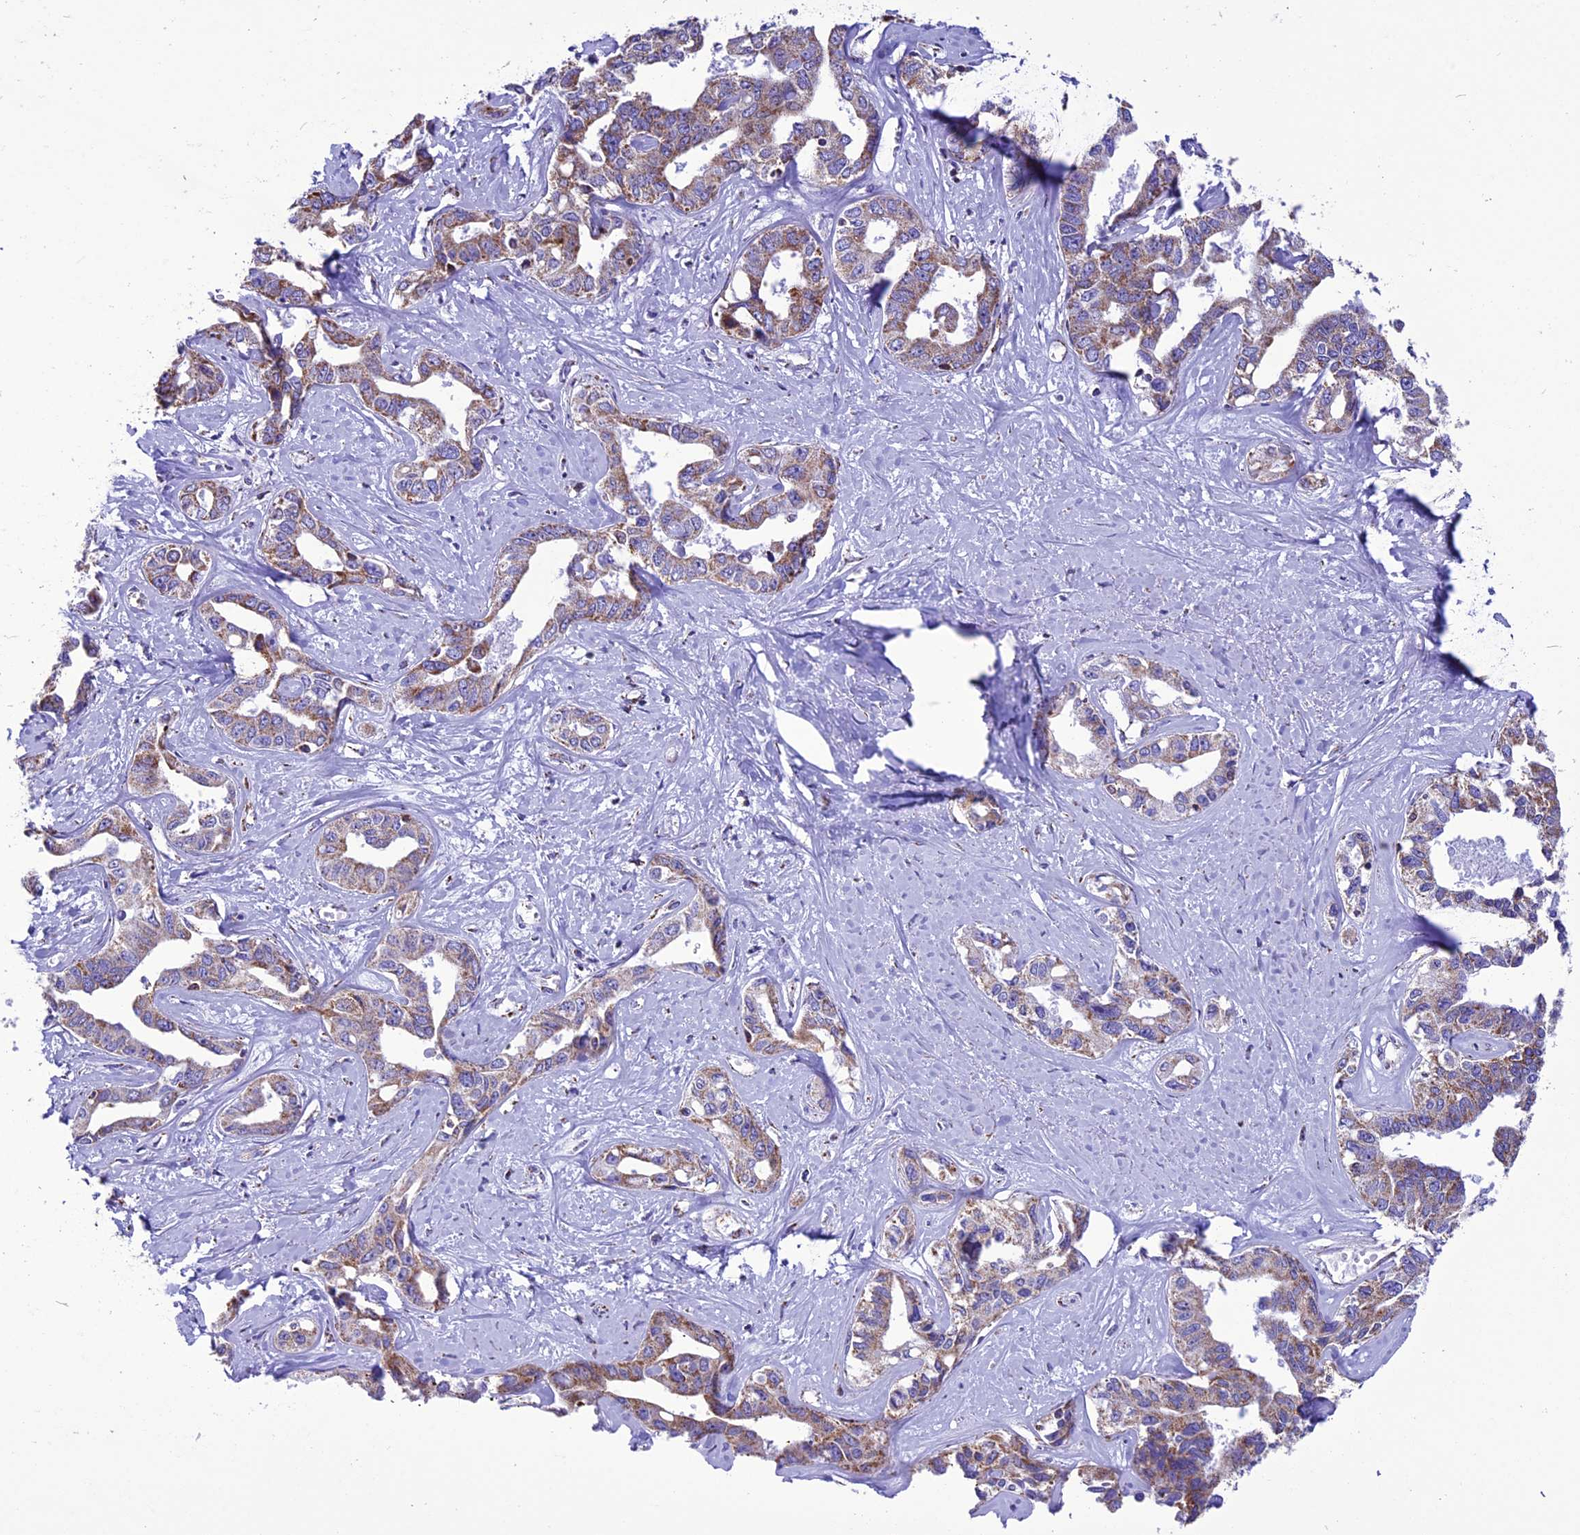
{"staining": {"intensity": "moderate", "quantity": ">75%", "location": "cytoplasmic/membranous"}, "tissue": "liver cancer", "cell_type": "Tumor cells", "image_type": "cancer", "snomed": [{"axis": "morphology", "description": "Cholangiocarcinoma"}, {"axis": "topography", "description": "Liver"}], "caption": "A brown stain labels moderate cytoplasmic/membranous staining of a protein in liver cholangiocarcinoma tumor cells. (brown staining indicates protein expression, while blue staining denotes nuclei).", "gene": "ICA1L", "patient": {"sex": "male", "age": 59}}